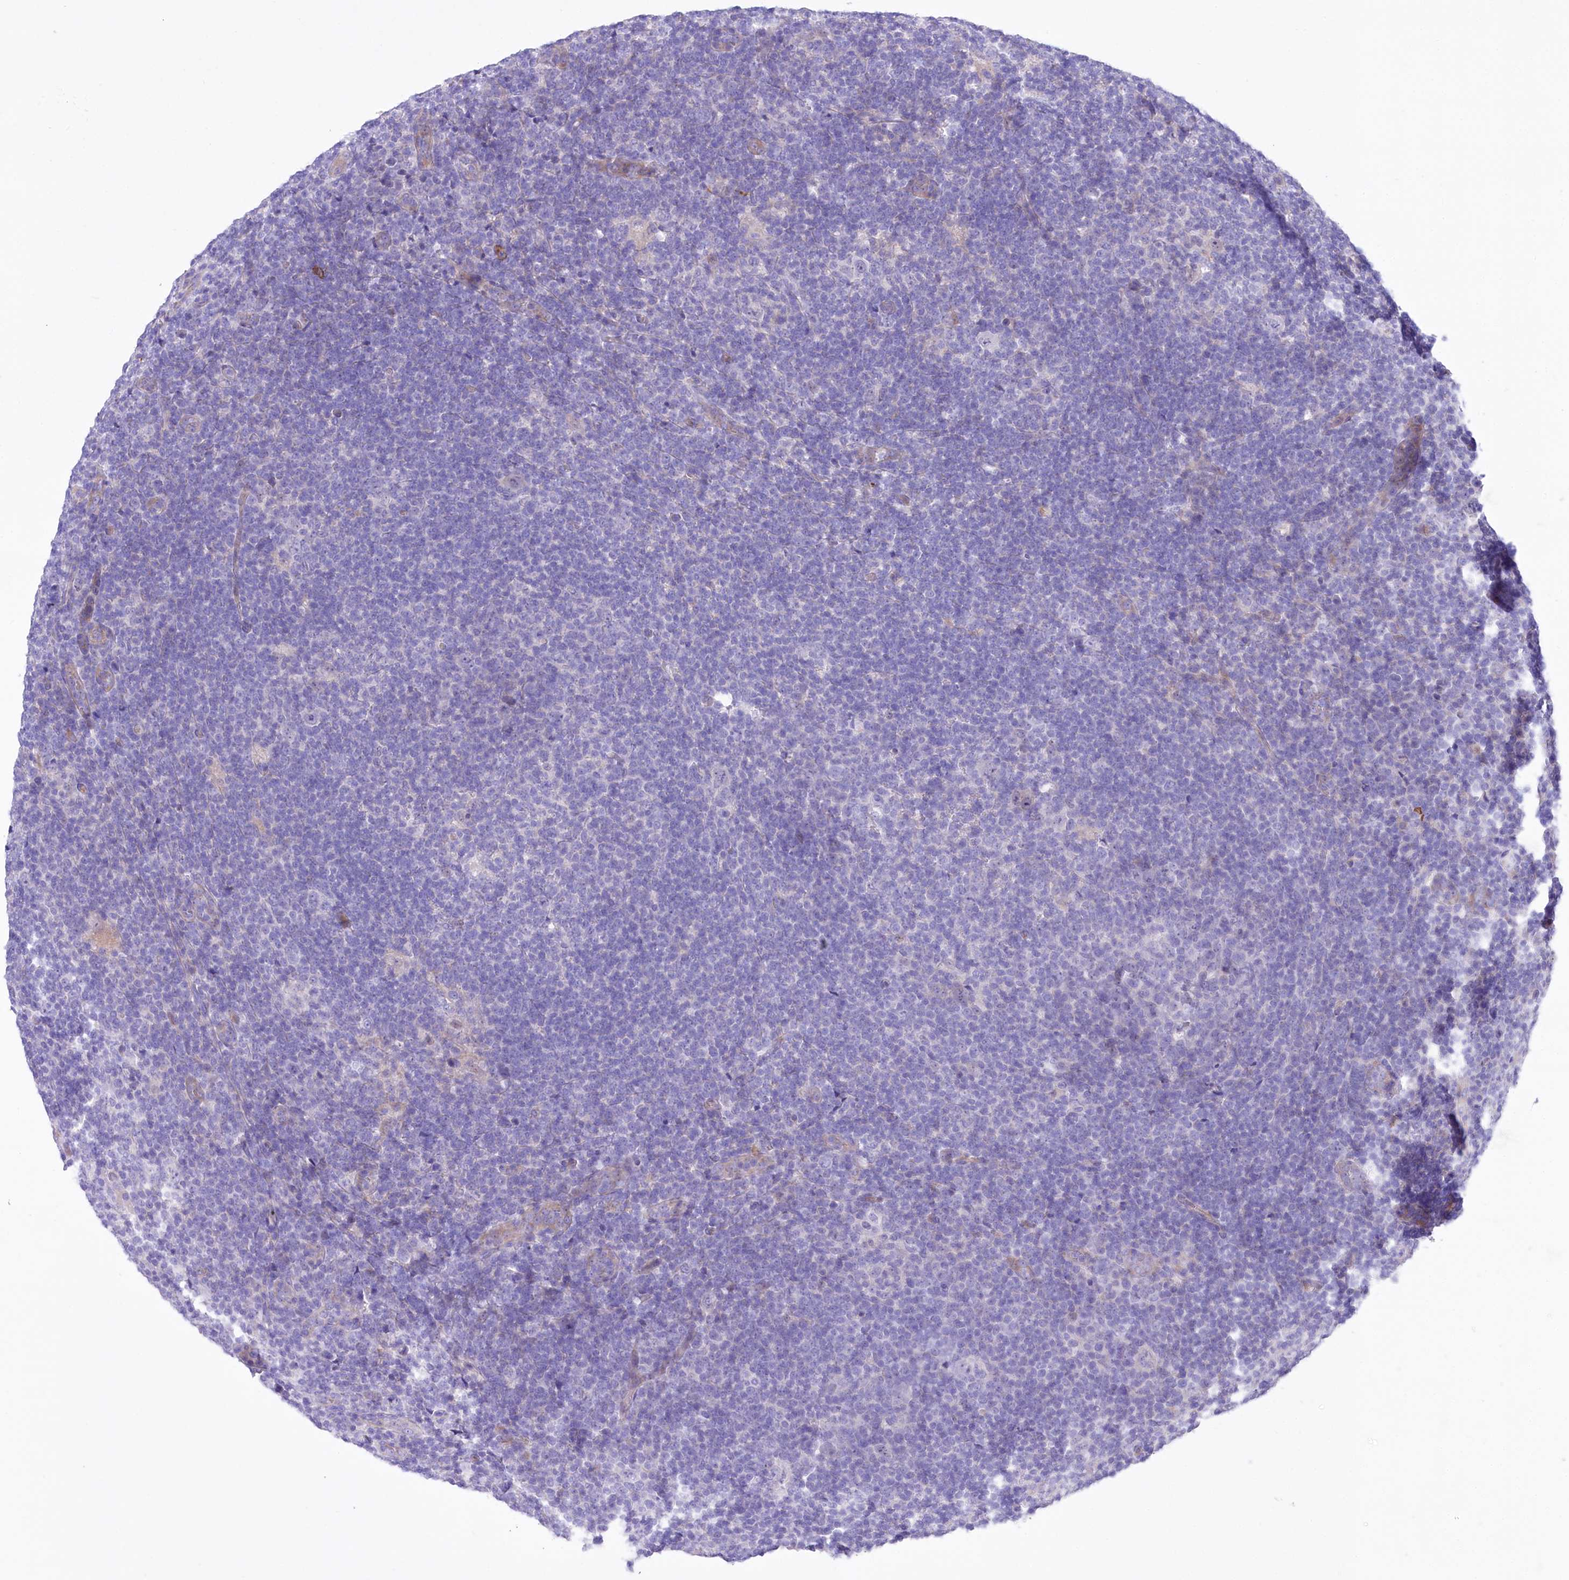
{"staining": {"intensity": "negative", "quantity": "none", "location": "none"}, "tissue": "lymphoma", "cell_type": "Tumor cells", "image_type": "cancer", "snomed": [{"axis": "morphology", "description": "Hodgkin's disease, NOS"}, {"axis": "topography", "description": "Lymph node"}], "caption": "Tumor cells are negative for brown protein staining in Hodgkin's disease. The staining is performed using DAB (3,3'-diaminobenzidine) brown chromogen with nuclei counter-stained in using hematoxylin.", "gene": "CEP164", "patient": {"sex": "female", "age": 57}}